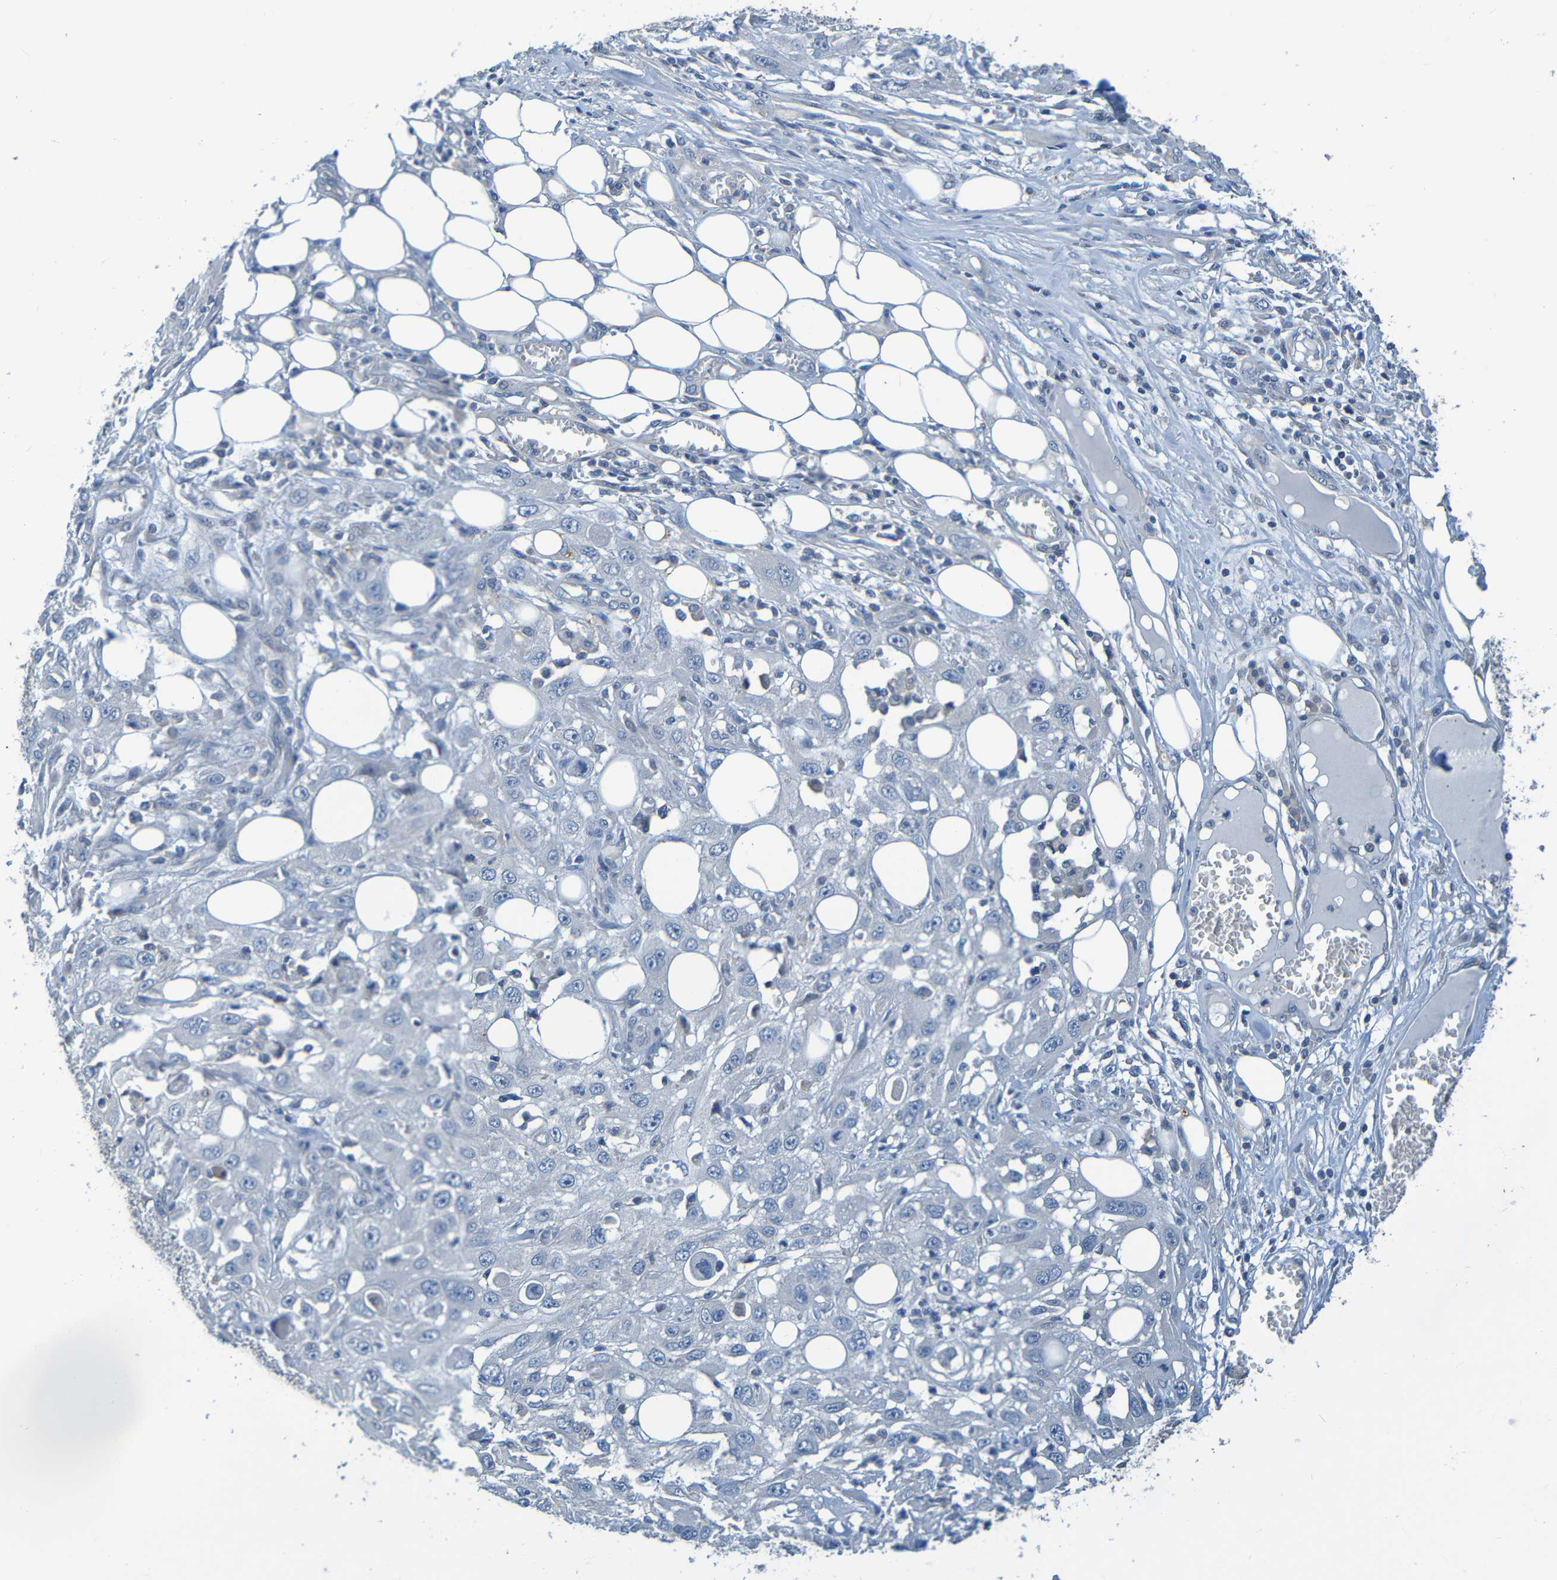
{"staining": {"intensity": "negative", "quantity": "none", "location": "none"}, "tissue": "skin cancer", "cell_type": "Tumor cells", "image_type": "cancer", "snomed": [{"axis": "morphology", "description": "Squamous cell carcinoma, NOS"}, {"axis": "topography", "description": "Skin"}], "caption": "DAB (3,3'-diaminobenzidine) immunohistochemical staining of skin cancer (squamous cell carcinoma) demonstrates no significant staining in tumor cells.", "gene": "CYP4F2", "patient": {"sex": "male", "age": 75}}